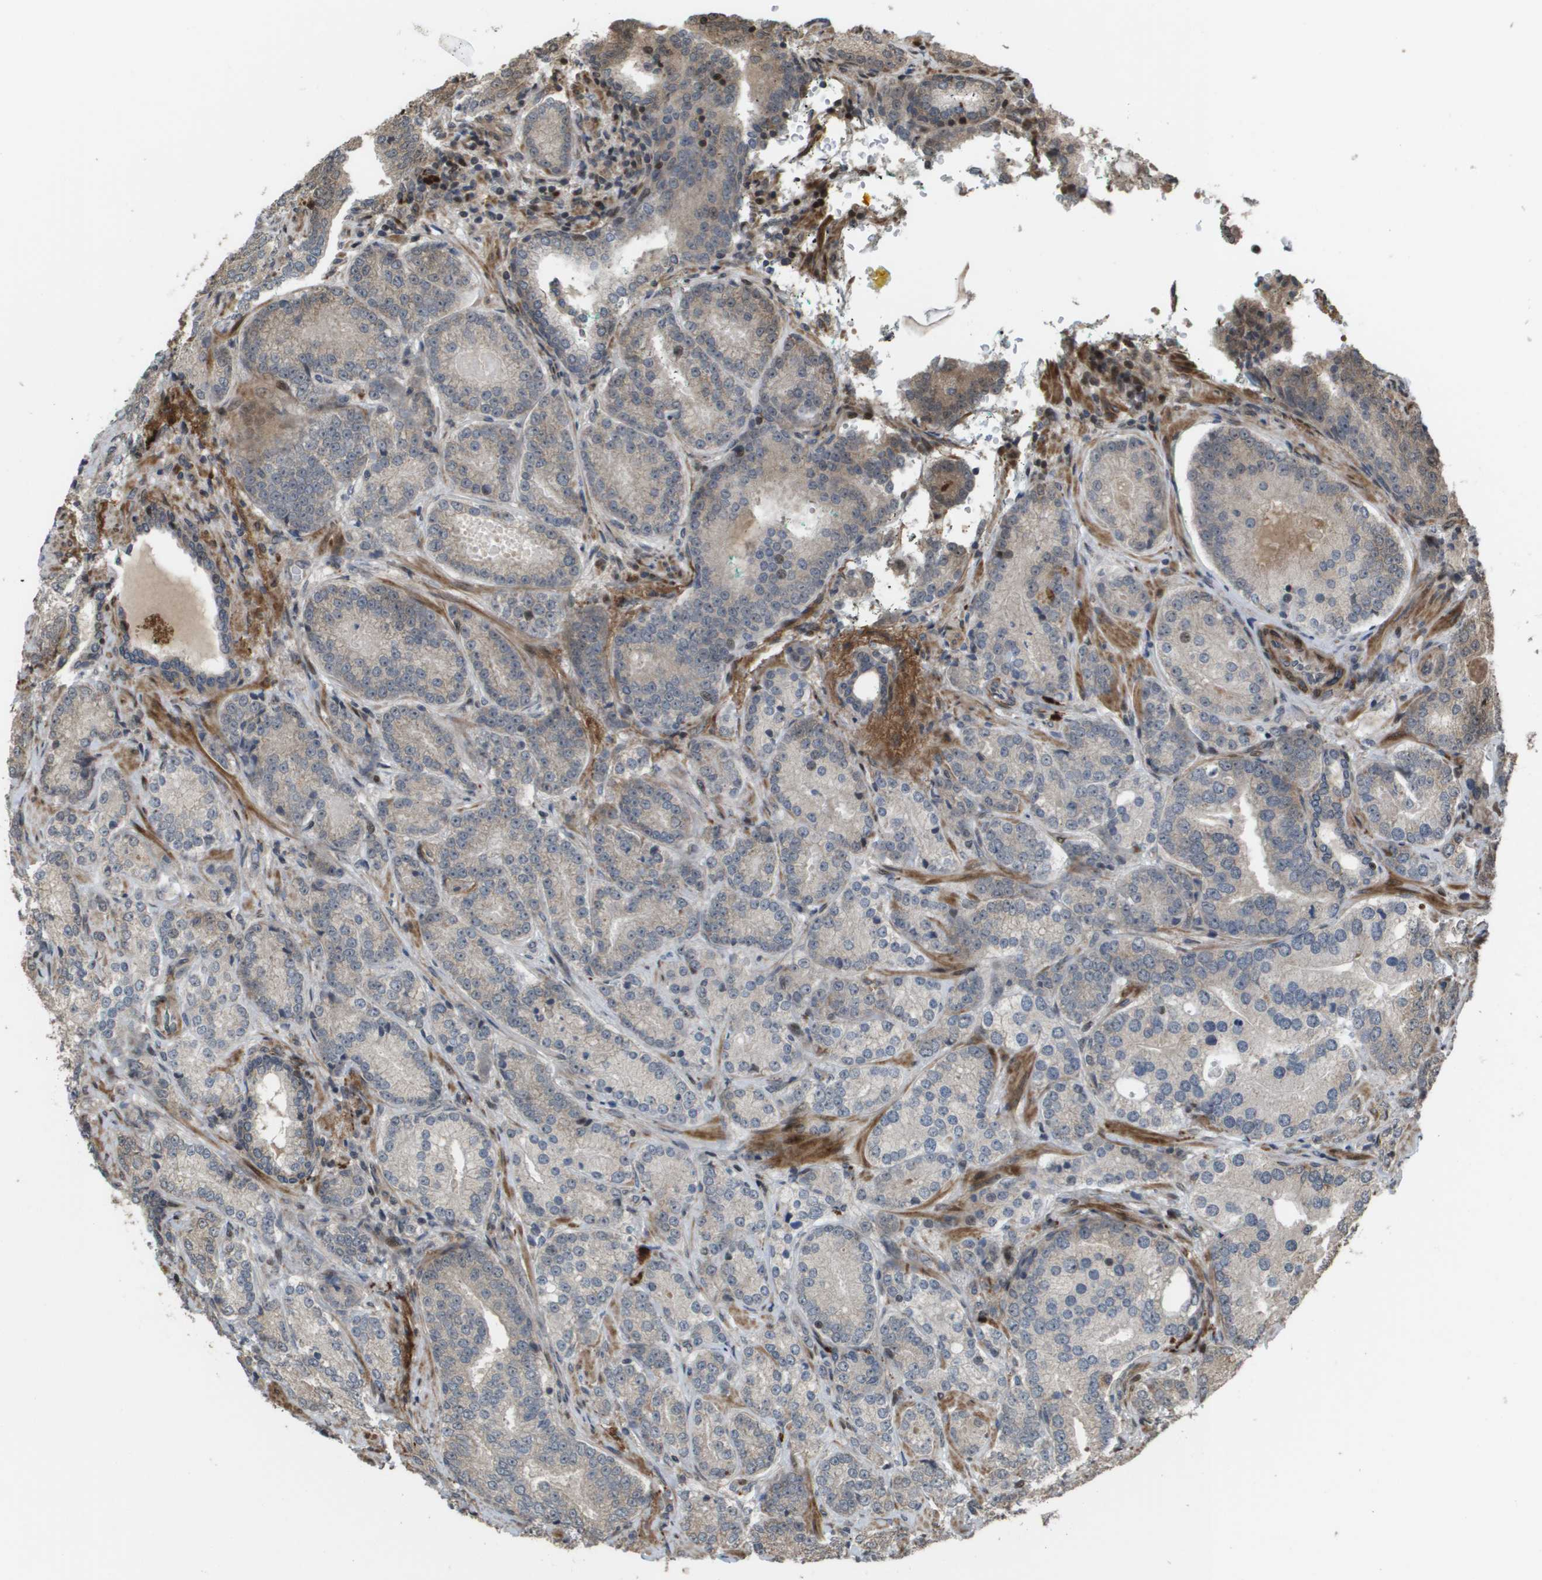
{"staining": {"intensity": "weak", "quantity": "<25%", "location": "cytoplasmic/membranous"}, "tissue": "prostate cancer", "cell_type": "Tumor cells", "image_type": "cancer", "snomed": [{"axis": "morphology", "description": "Adenocarcinoma, High grade"}, {"axis": "topography", "description": "Prostate"}], "caption": "This photomicrograph is of prostate cancer (high-grade adenocarcinoma) stained with immunohistochemistry (IHC) to label a protein in brown with the nuclei are counter-stained blue. There is no expression in tumor cells. (DAB IHC, high magnification).", "gene": "AXIN2", "patient": {"sex": "male", "age": 61}}